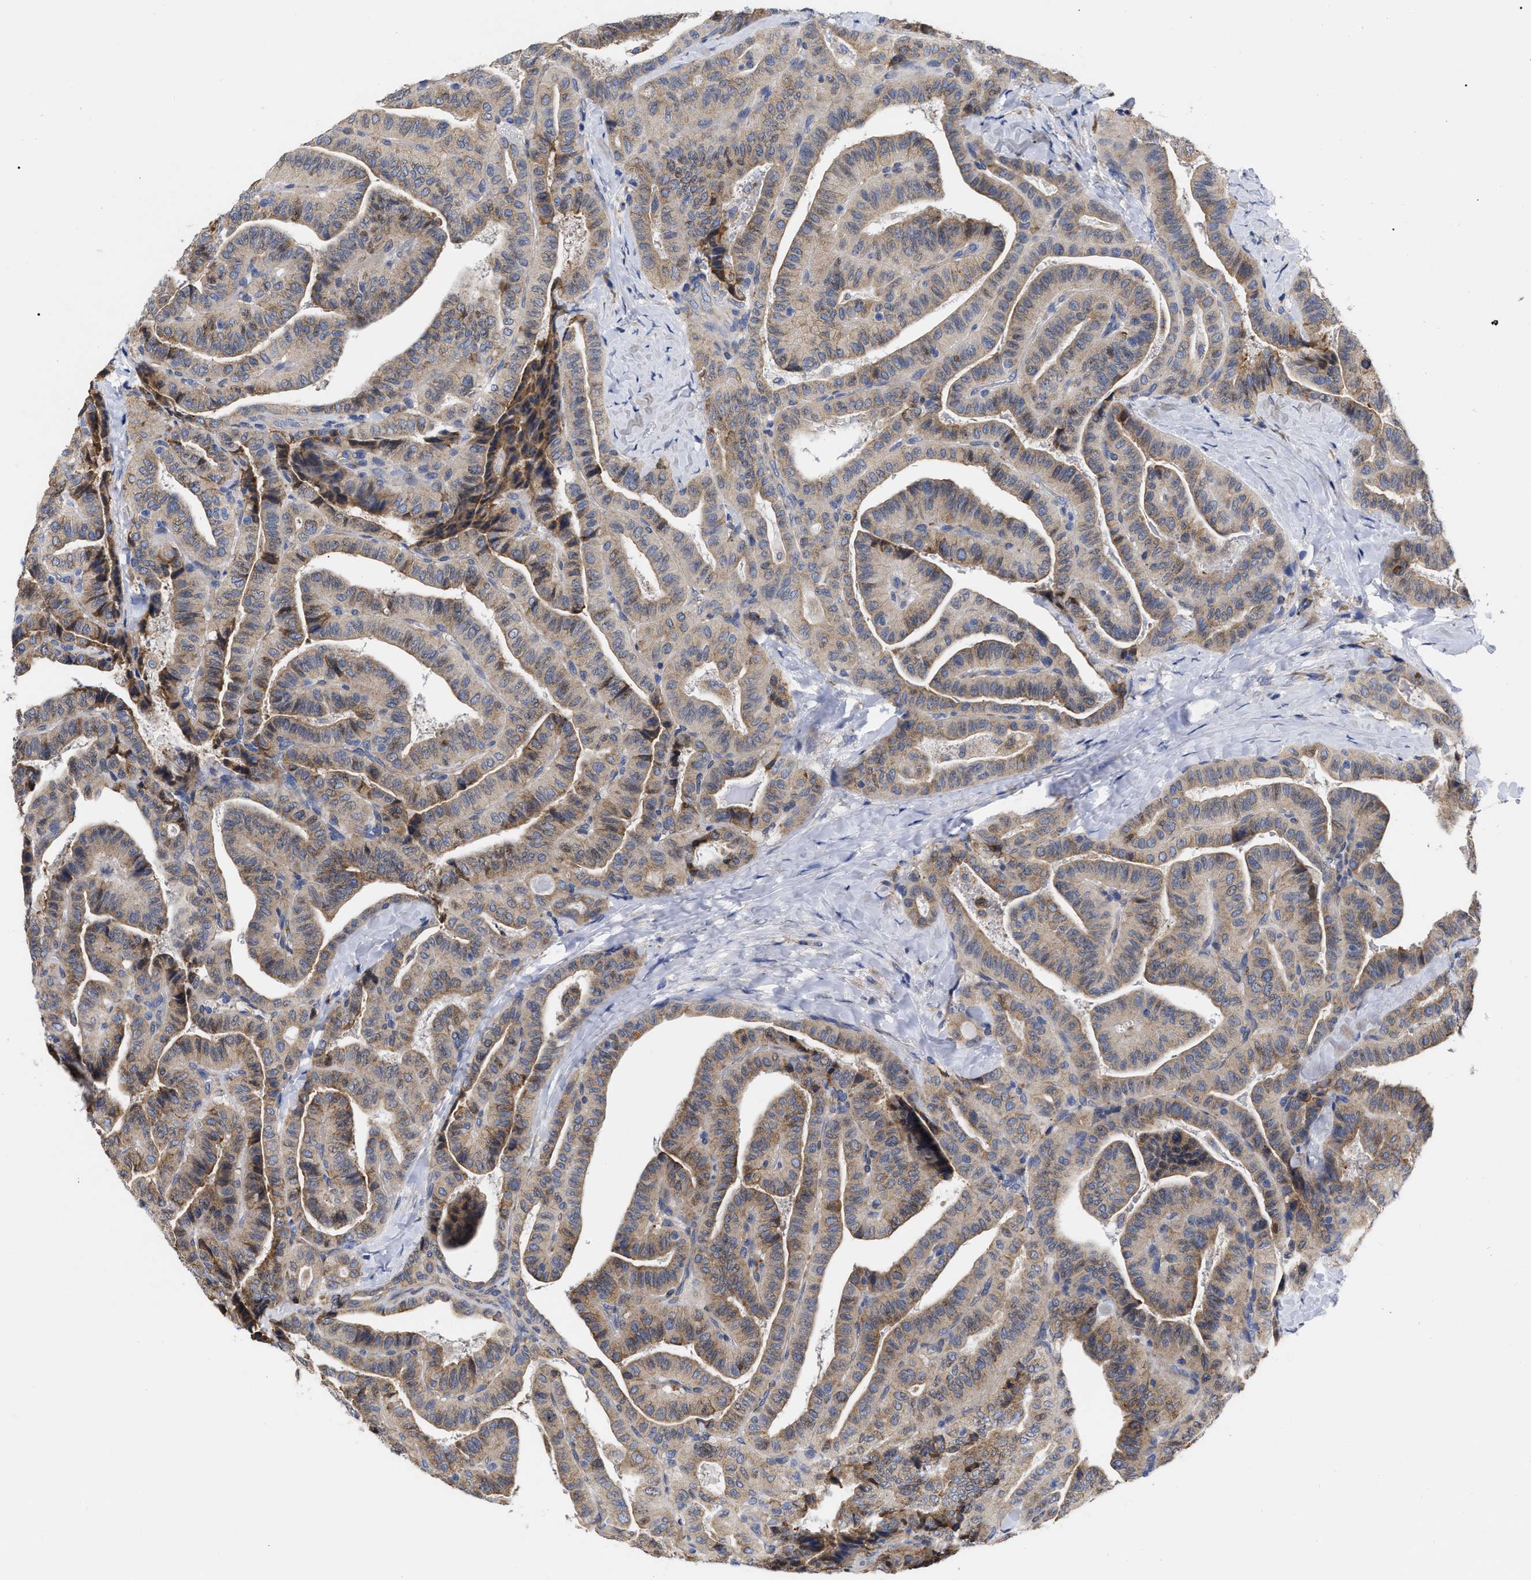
{"staining": {"intensity": "moderate", "quantity": ">75%", "location": "cytoplasmic/membranous"}, "tissue": "thyroid cancer", "cell_type": "Tumor cells", "image_type": "cancer", "snomed": [{"axis": "morphology", "description": "Papillary adenocarcinoma, NOS"}, {"axis": "topography", "description": "Thyroid gland"}], "caption": "High-power microscopy captured an immunohistochemistry (IHC) image of thyroid cancer, revealing moderate cytoplasmic/membranous expression in approximately >75% of tumor cells.", "gene": "CFAP298", "patient": {"sex": "male", "age": 77}}